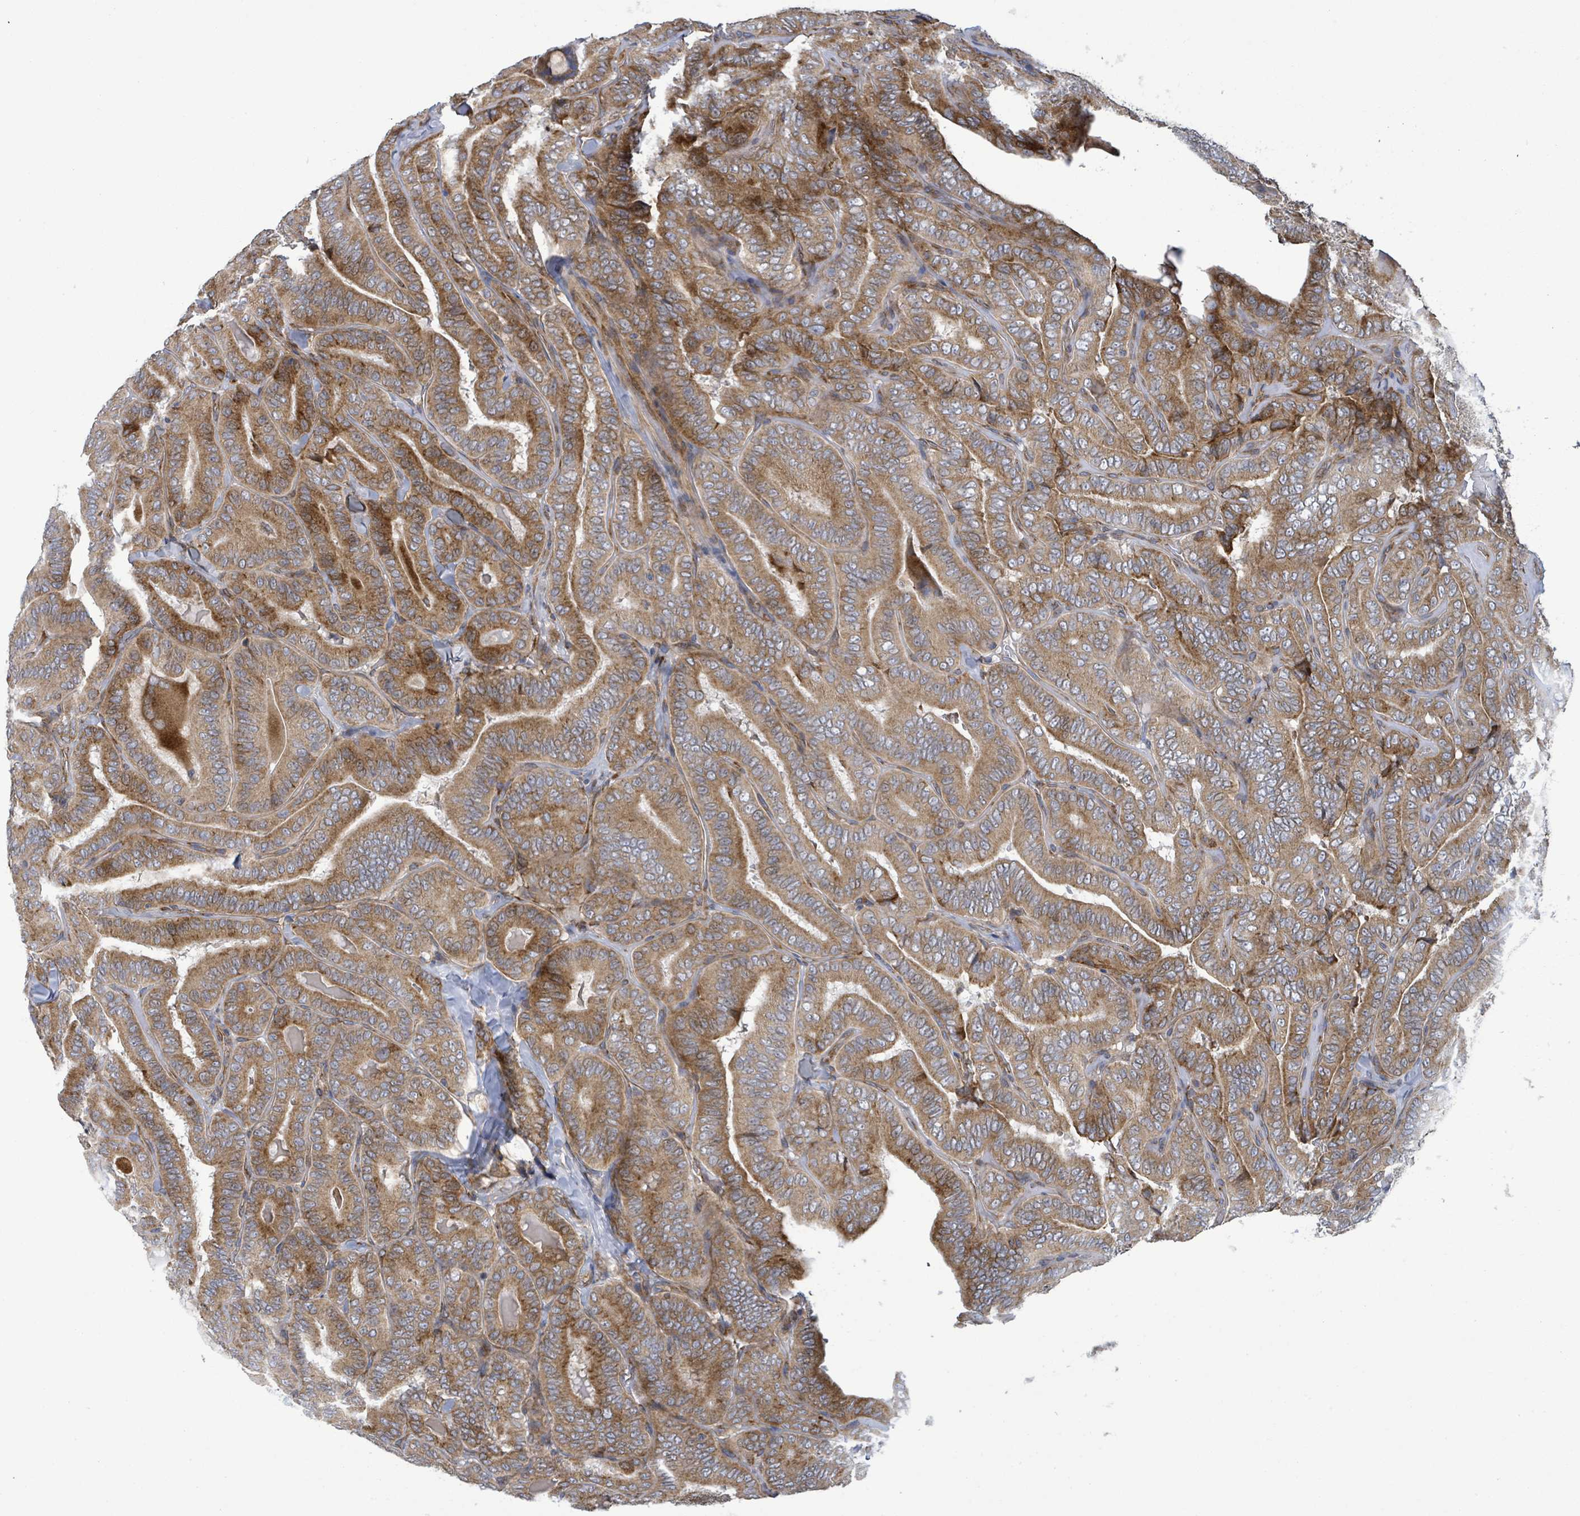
{"staining": {"intensity": "moderate", "quantity": ">75%", "location": "cytoplasmic/membranous"}, "tissue": "thyroid cancer", "cell_type": "Tumor cells", "image_type": "cancer", "snomed": [{"axis": "morphology", "description": "Papillary adenocarcinoma, NOS"}, {"axis": "topography", "description": "Thyroid gland"}], "caption": "Tumor cells display moderate cytoplasmic/membranous expression in approximately >75% of cells in thyroid papillary adenocarcinoma. (Brightfield microscopy of DAB IHC at high magnification).", "gene": "NOMO1", "patient": {"sex": "male", "age": 61}}